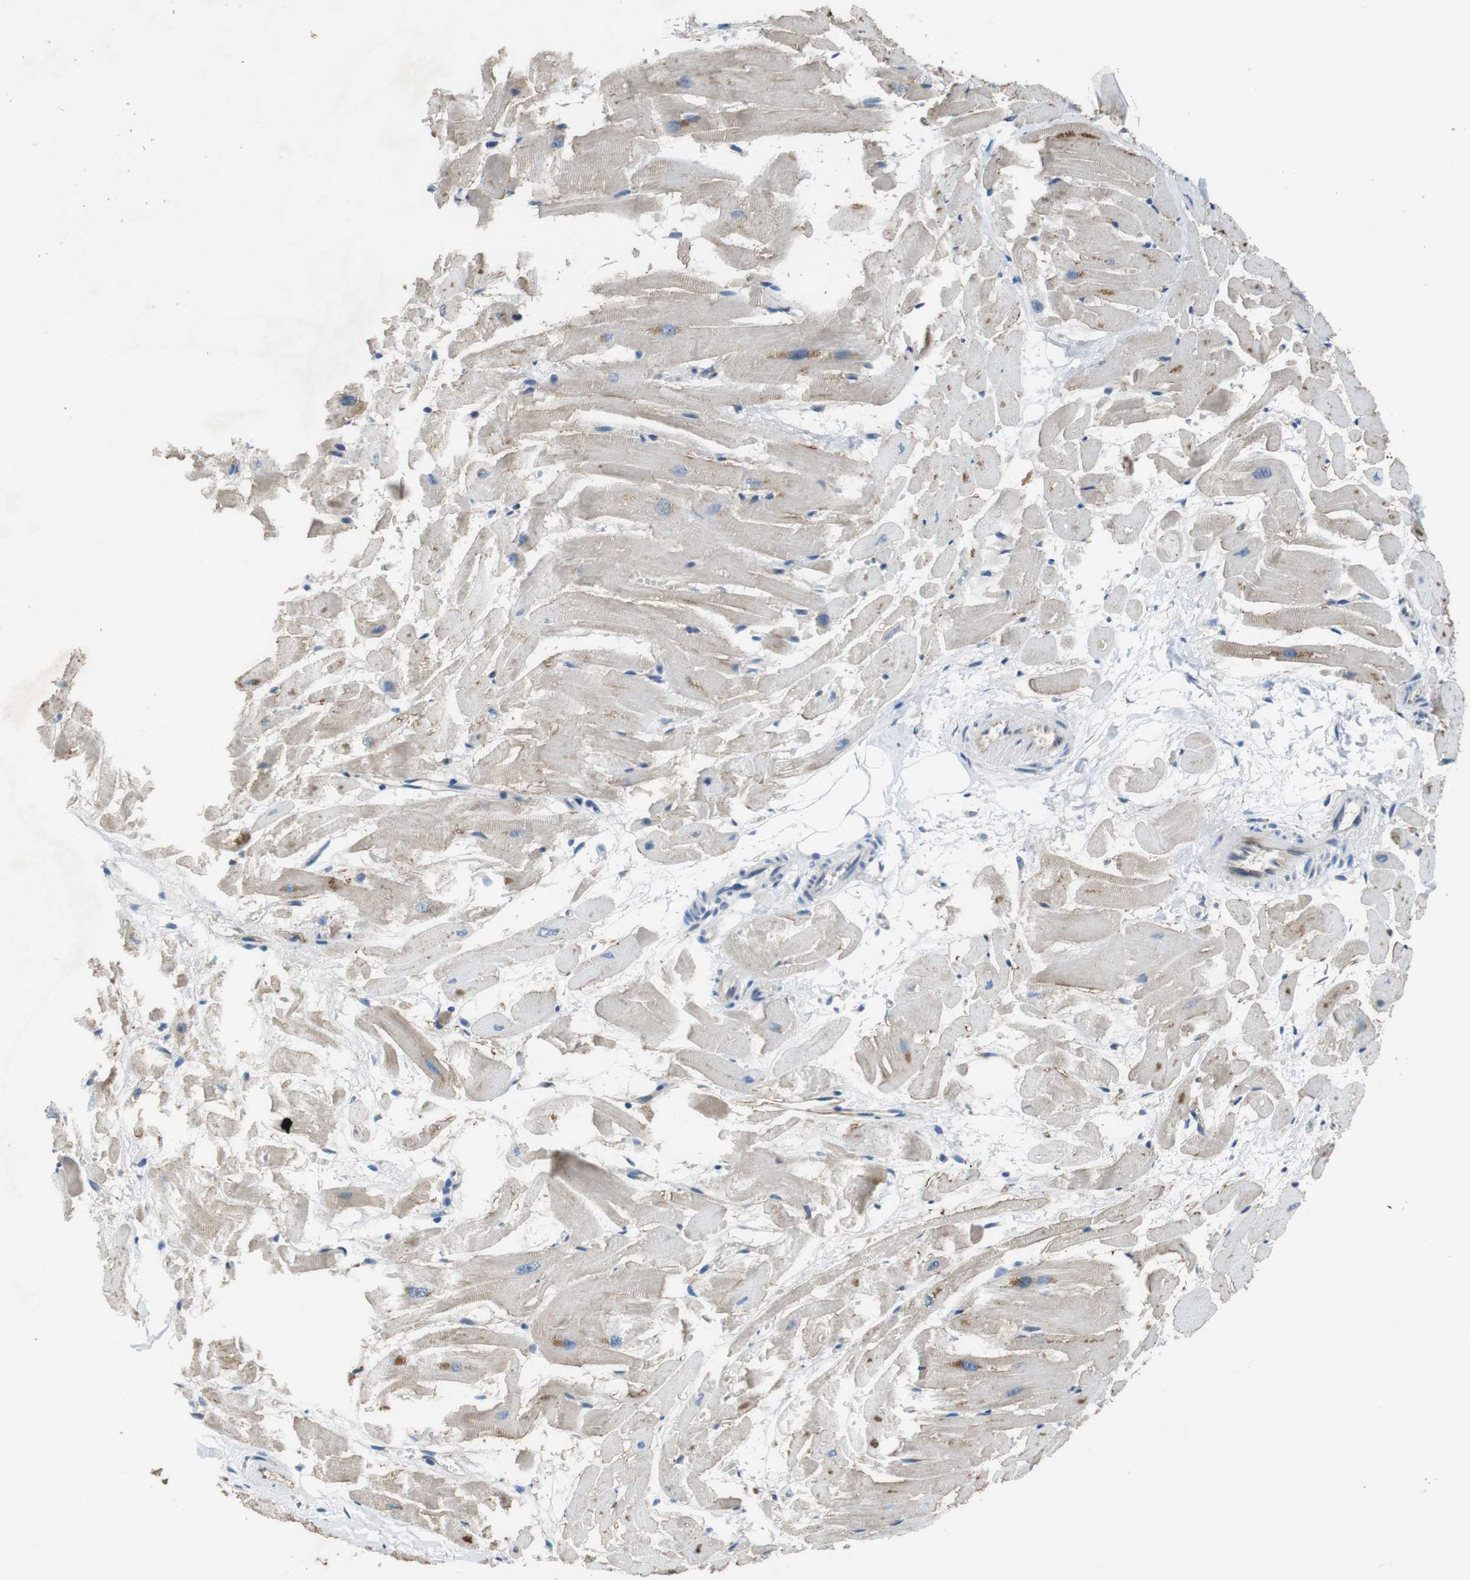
{"staining": {"intensity": "weak", "quantity": "25%-75%", "location": "cytoplasmic/membranous"}, "tissue": "heart muscle", "cell_type": "Cardiomyocytes", "image_type": "normal", "snomed": [{"axis": "morphology", "description": "Normal tissue, NOS"}, {"axis": "topography", "description": "Heart"}], "caption": "Immunohistochemistry histopathology image of normal heart muscle: human heart muscle stained using immunohistochemistry reveals low levels of weak protein expression localized specifically in the cytoplasmic/membranous of cardiomyocytes, appearing as a cytoplasmic/membranous brown color.", "gene": "CLDN7", "patient": {"sex": "female", "age": 19}}